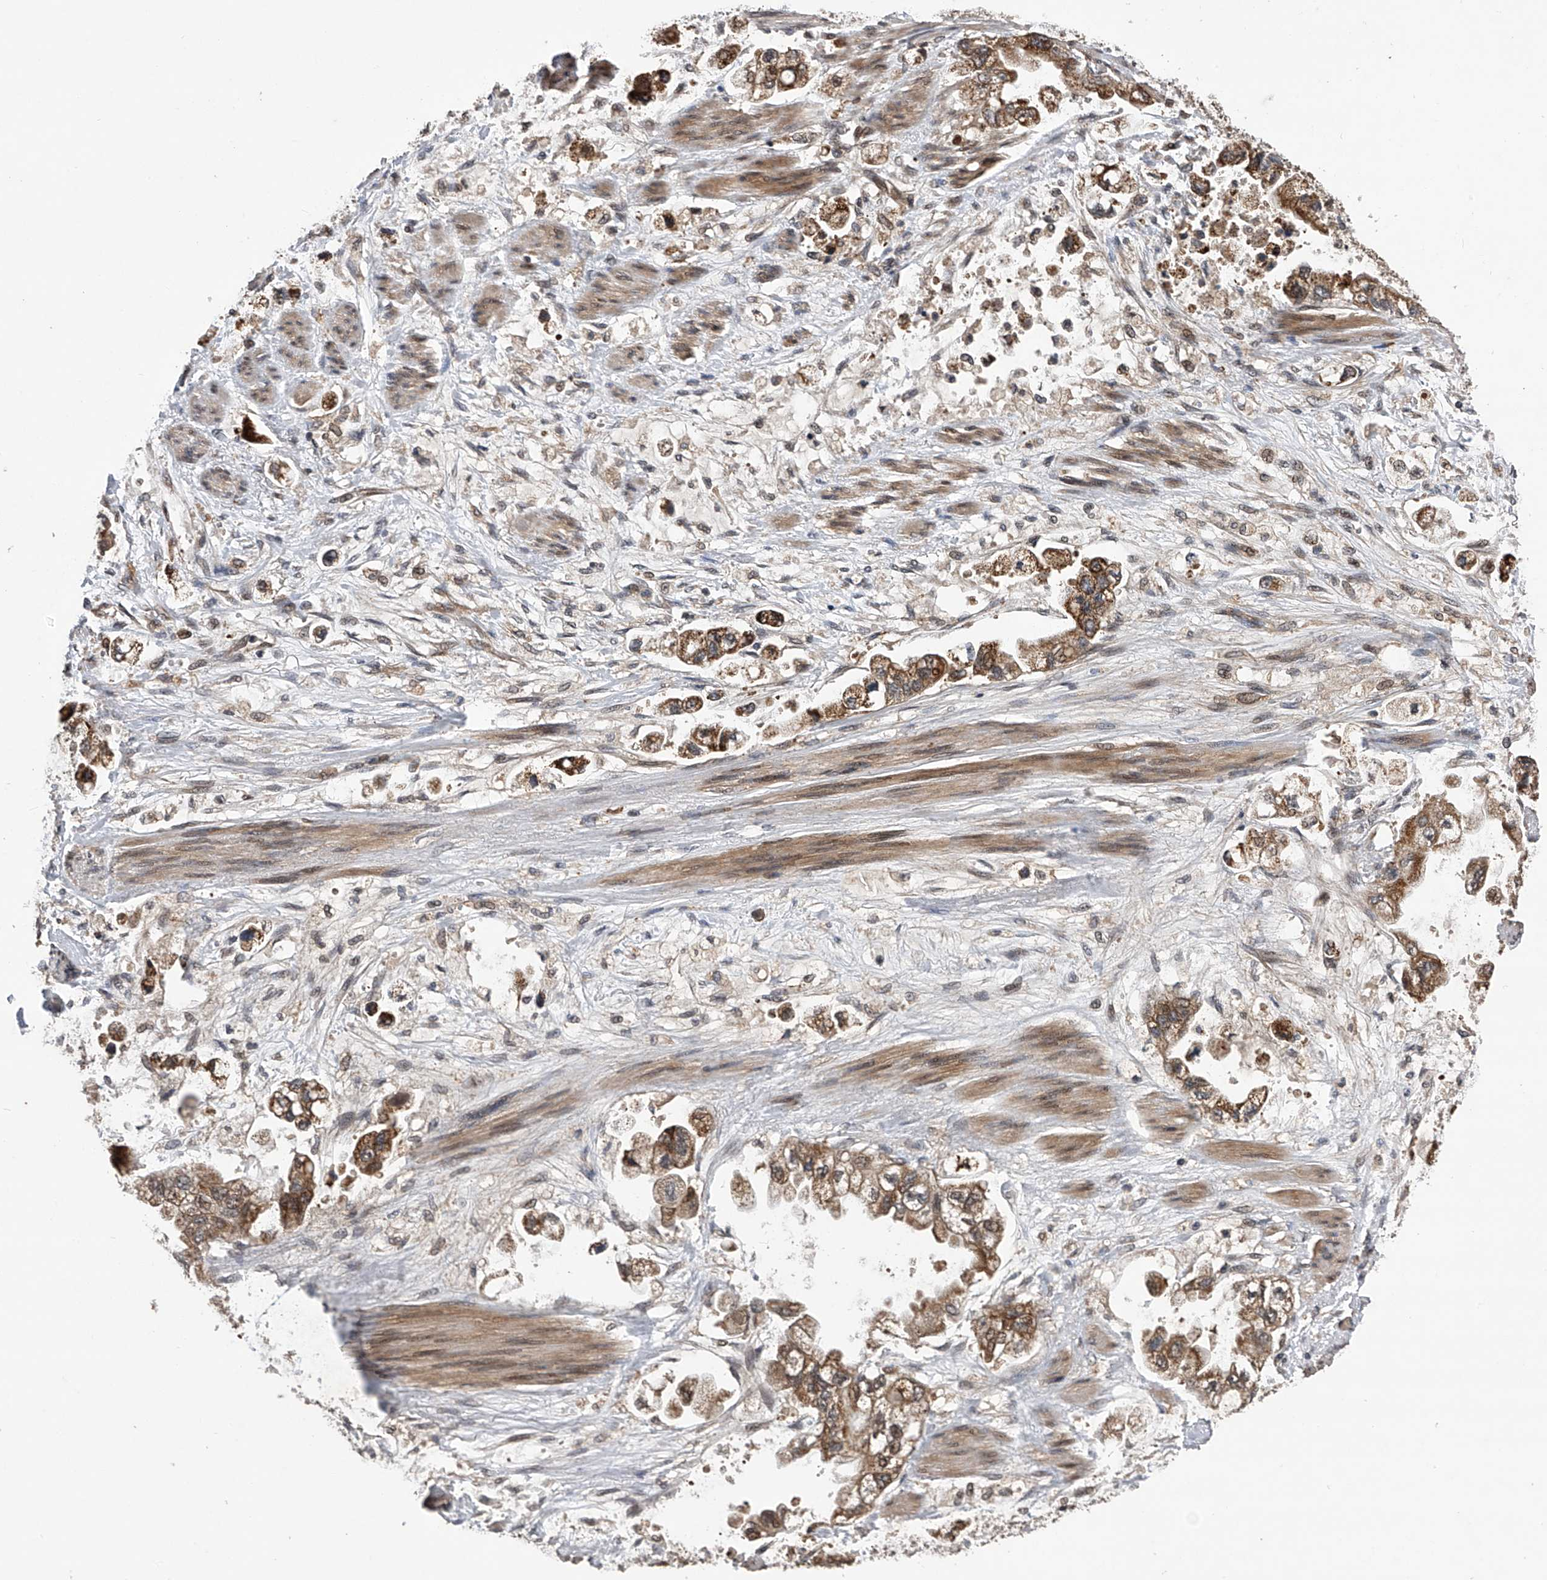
{"staining": {"intensity": "moderate", "quantity": ">75%", "location": "cytoplasmic/membranous"}, "tissue": "stomach cancer", "cell_type": "Tumor cells", "image_type": "cancer", "snomed": [{"axis": "morphology", "description": "Adenocarcinoma, NOS"}, {"axis": "topography", "description": "Stomach"}], "caption": "An image of adenocarcinoma (stomach) stained for a protein reveals moderate cytoplasmic/membranous brown staining in tumor cells. Ihc stains the protein in brown and the nuclei are stained blue.", "gene": "MAP3K11", "patient": {"sex": "male", "age": 62}}